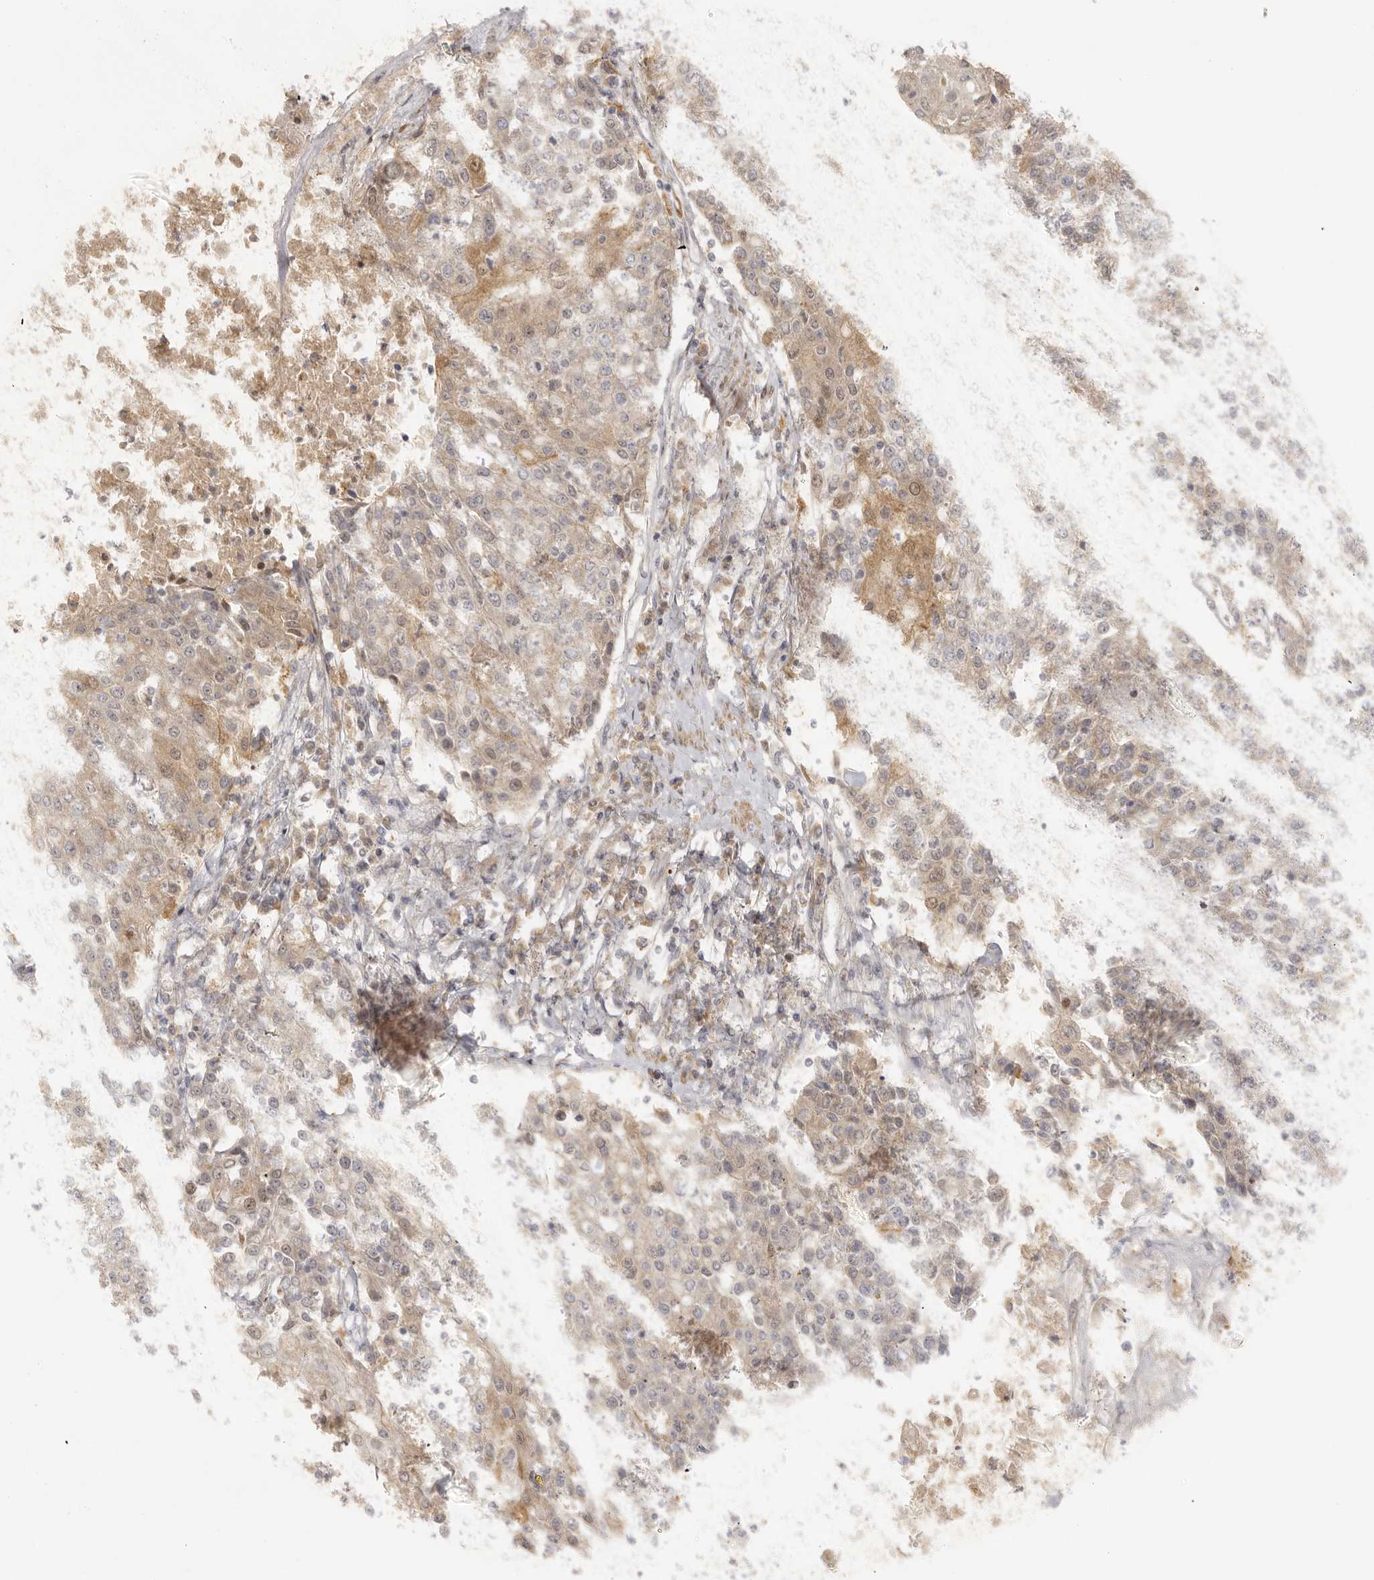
{"staining": {"intensity": "moderate", "quantity": "<25%", "location": "cytoplasmic/membranous"}, "tissue": "urothelial cancer", "cell_type": "Tumor cells", "image_type": "cancer", "snomed": [{"axis": "morphology", "description": "Urothelial carcinoma, High grade"}, {"axis": "topography", "description": "Urinary bladder"}], "caption": "IHC of urothelial carcinoma (high-grade) shows low levels of moderate cytoplasmic/membranous staining in approximately <25% of tumor cells.", "gene": "ZNF326", "patient": {"sex": "female", "age": 85}}